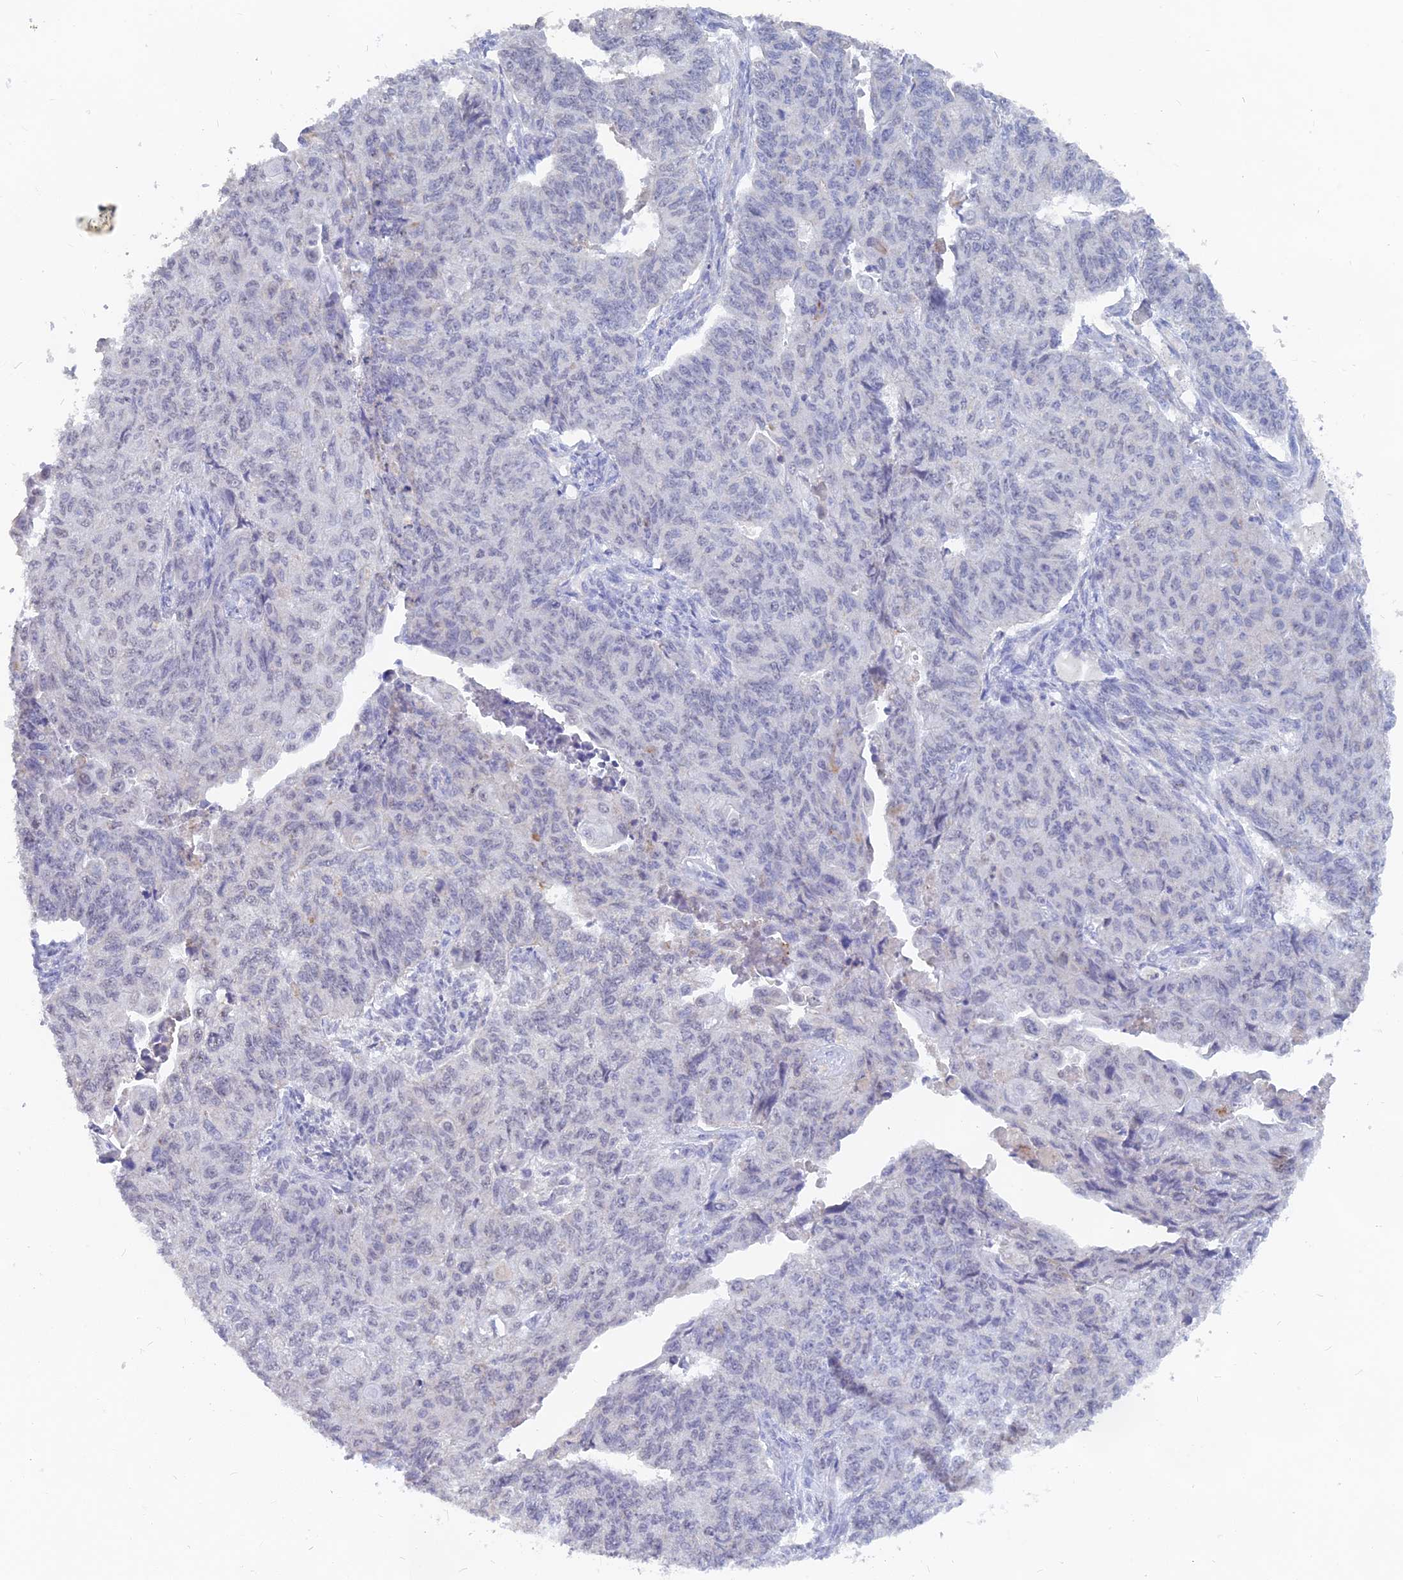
{"staining": {"intensity": "negative", "quantity": "none", "location": "none"}, "tissue": "endometrial cancer", "cell_type": "Tumor cells", "image_type": "cancer", "snomed": [{"axis": "morphology", "description": "Adenocarcinoma, NOS"}, {"axis": "topography", "description": "Endometrium"}], "caption": "Immunohistochemistry image of neoplastic tissue: endometrial cancer stained with DAB exhibits no significant protein expression in tumor cells.", "gene": "LRIF1", "patient": {"sex": "female", "age": 32}}